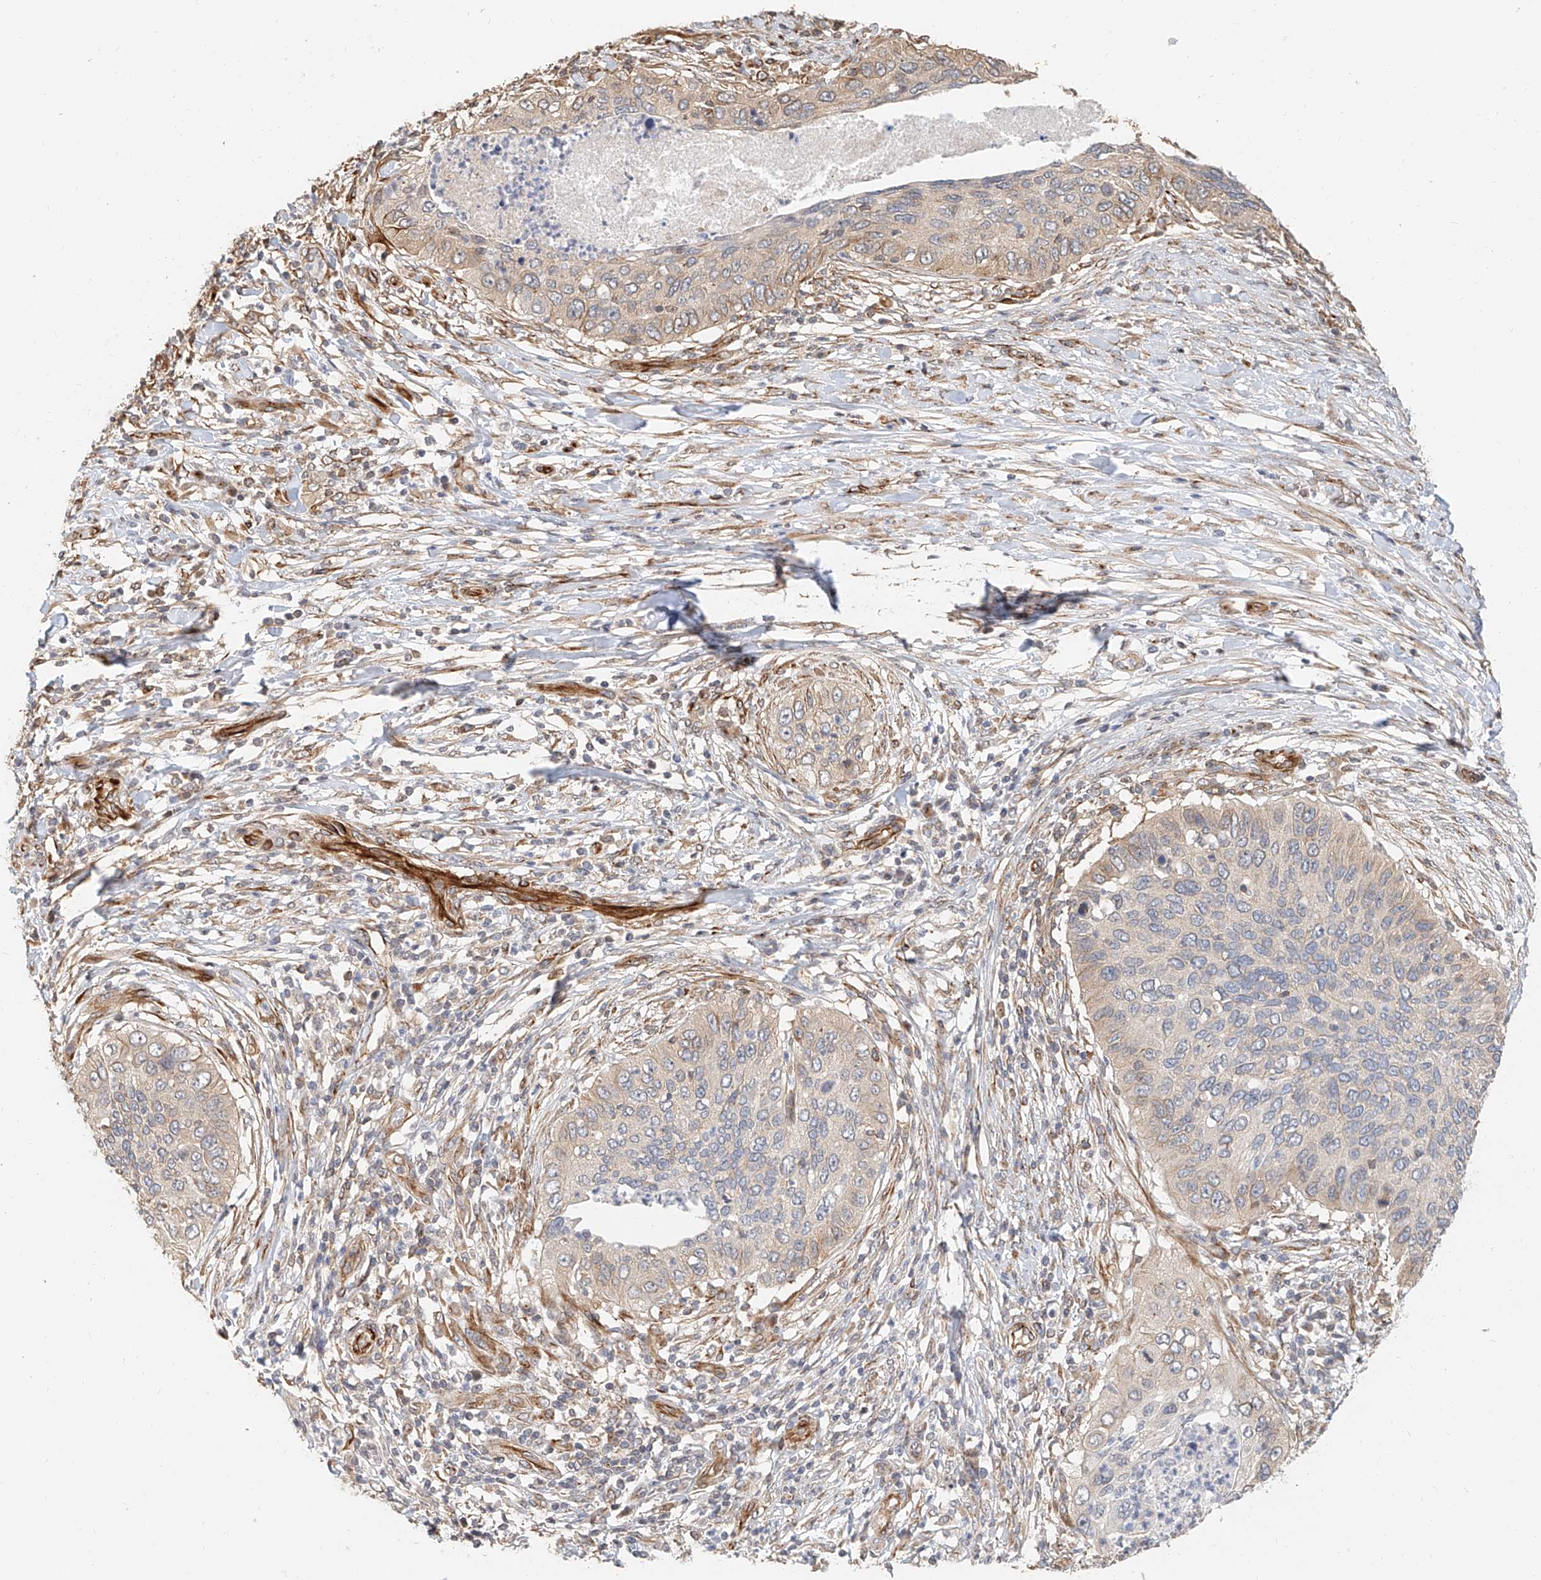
{"staining": {"intensity": "weak", "quantity": "<25%", "location": "cytoplasmic/membranous"}, "tissue": "cervical cancer", "cell_type": "Tumor cells", "image_type": "cancer", "snomed": [{"axis": "morphology", "description": "Squamous cell carcinoma, NOS"}, {"axis": "topography", "description": "Cervix"}], "caption": "Image shows no significant protein positivity in tumor cells of cervical cancer (squamous cell carcinoma). (DAB IHC, high magnification).", "gene": "NAP1L1", "patient": {"sex": "female", "age": 38}}